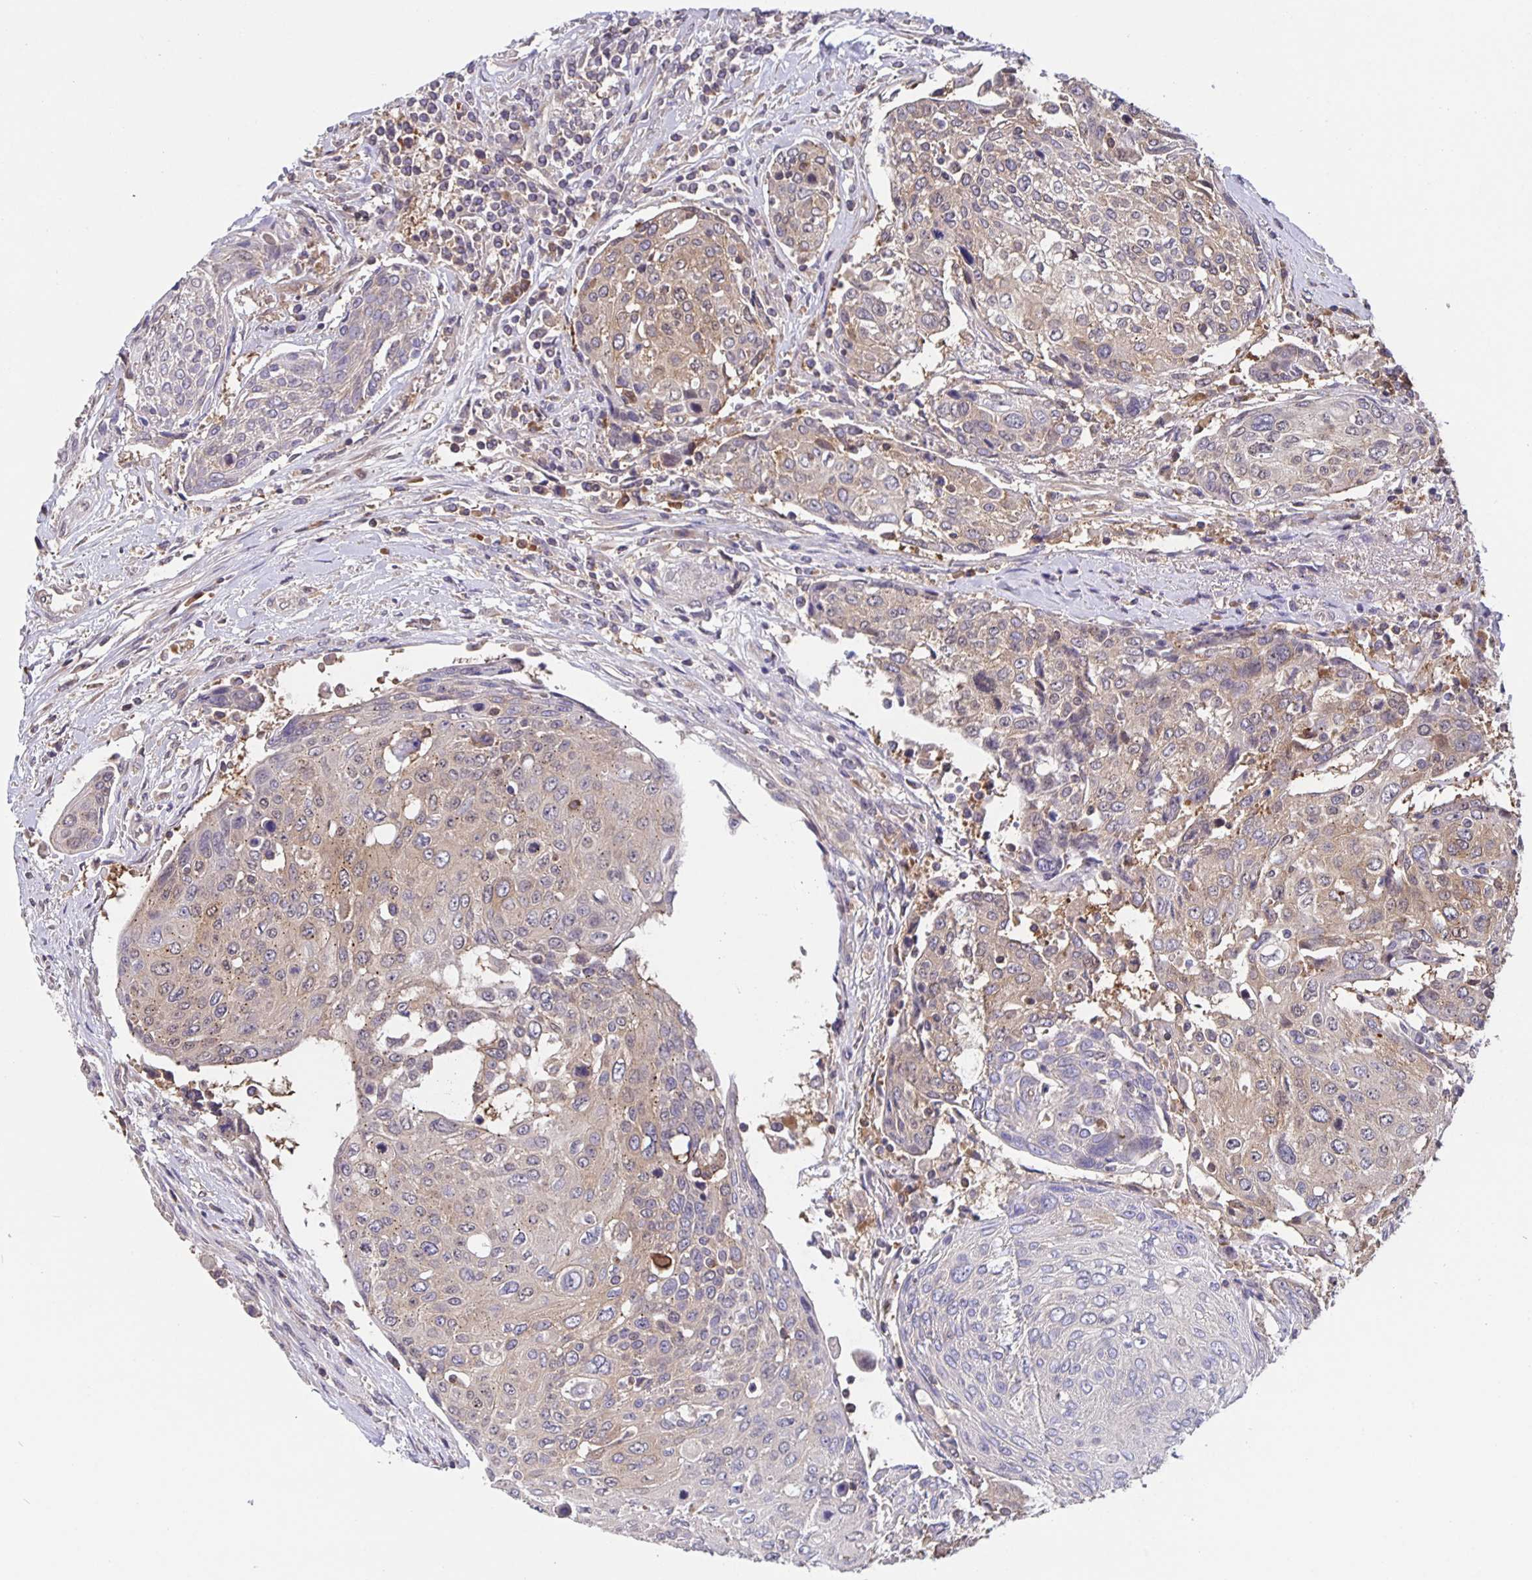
{"staining": {"intensity": "weak", "quantity": "25%-75%", "location": "cytoplasmic/membranous"}, "tissue": "urothelial cancer", "cell_type": "Tumor cells", "image_type": "cancer", "snomed": [{"axis": "morphology", "description": "Urothelial carcinoma, High grade"}, {"axis": "topography", "description": "Urinary bladder"}], "caption": "Urothelial cancer tissue demonstrates weak cytoplasmic/membranous staining in about 25%-75% of tumor cells (DAB (3,3'-diaminobenzidine) IHC with brightfield microscopy, high magnification).", "gene": "FEM1C", "patient": {"sex": "female", "age": 70}}